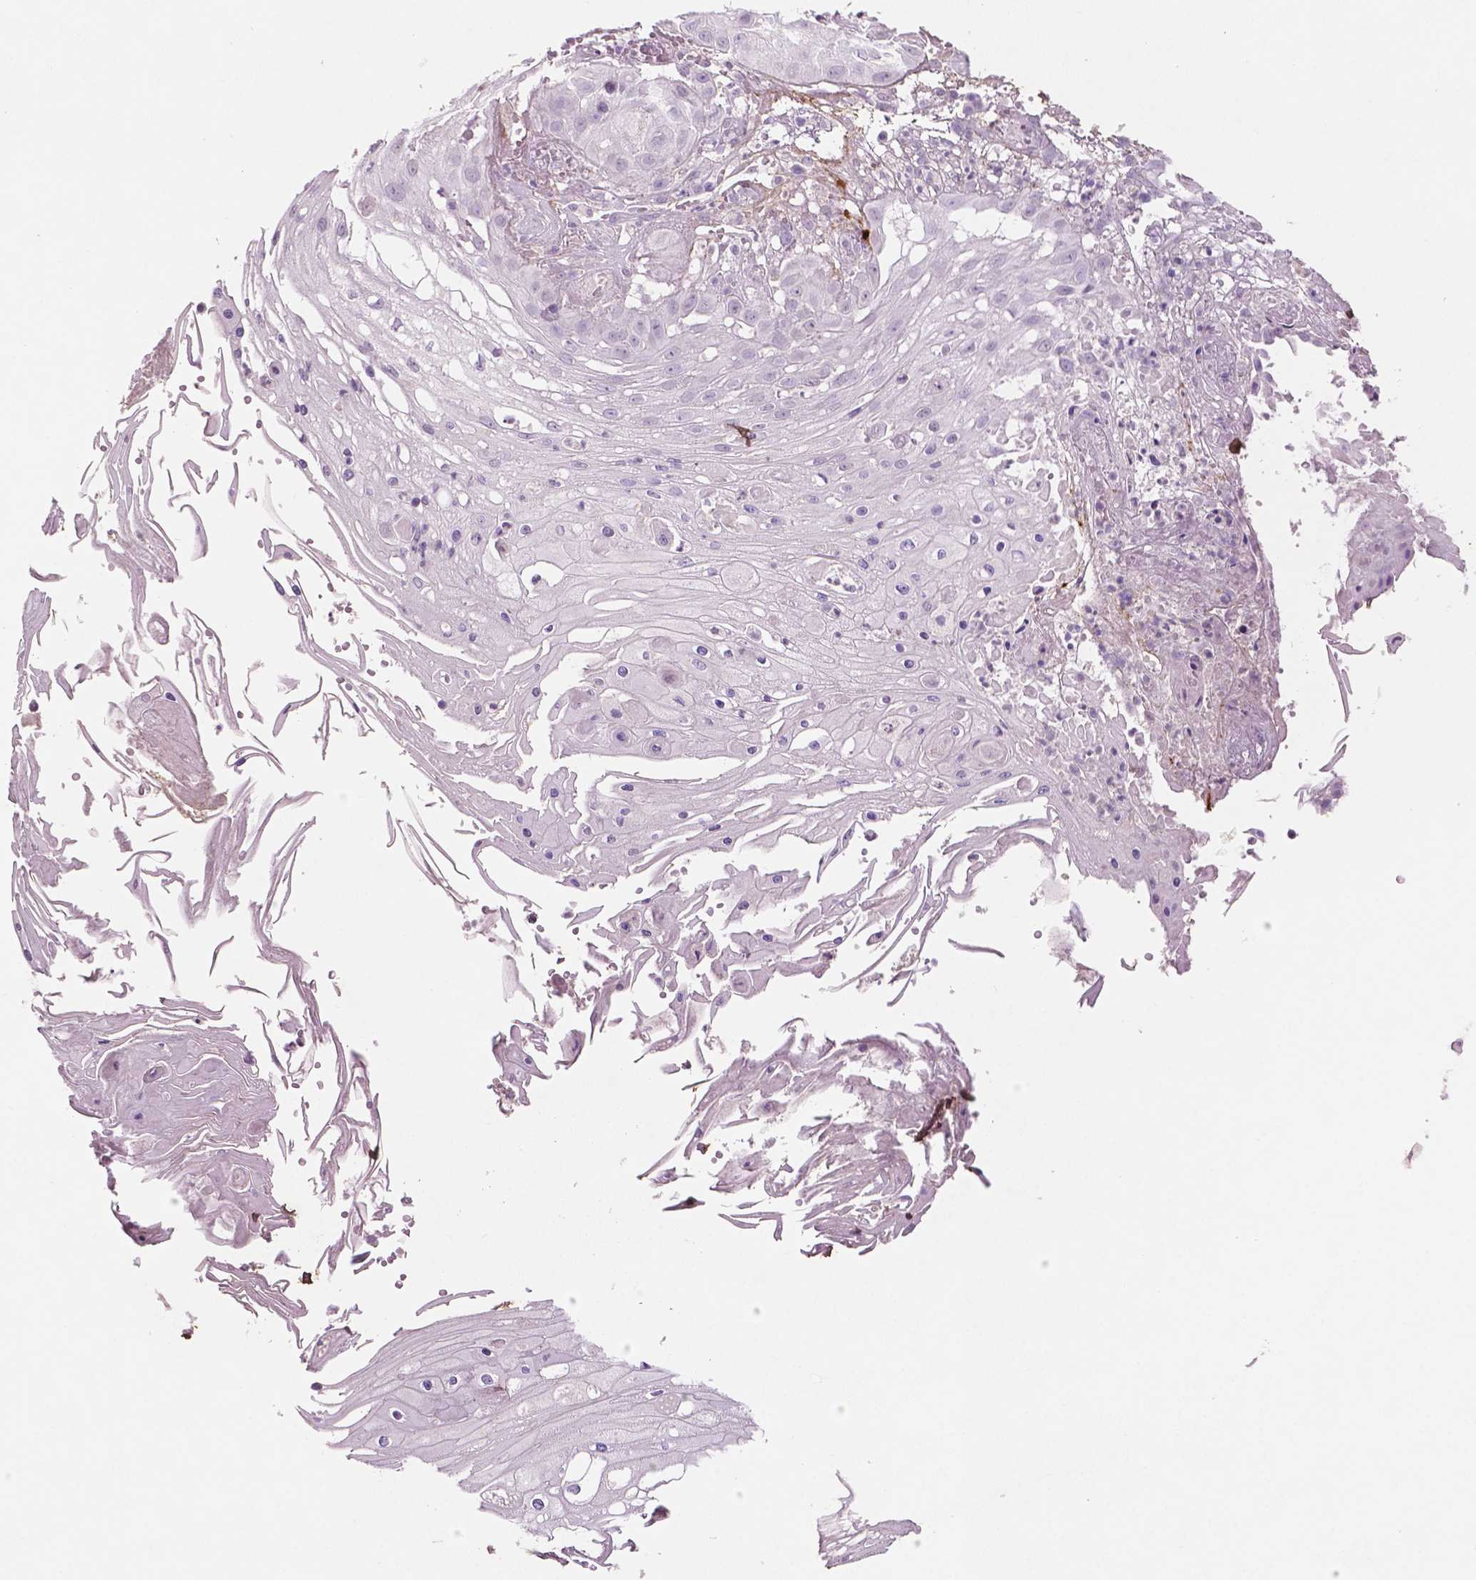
{"staining": {"intensity": "negative", "quantity": "none", "location": "none"}, "tissue": "skin cancer", "cell_type": "Tumor cells", "image_type": "cancer", "snomed": [{"axis": "morphology", "description": "Squamous cell carcinoma, NOS"}, {"axis": "topography", "description": "Skin"}], "caption": "Immunohistochemistry micrograph of human skin cancer stained for a protein (brown), which reveals no positivity in tumor cells. (DAB immunohistochemistry (IHC), high magnification).", "gene": "DLG2", "patient": {"sex": "male", "age": 70}}